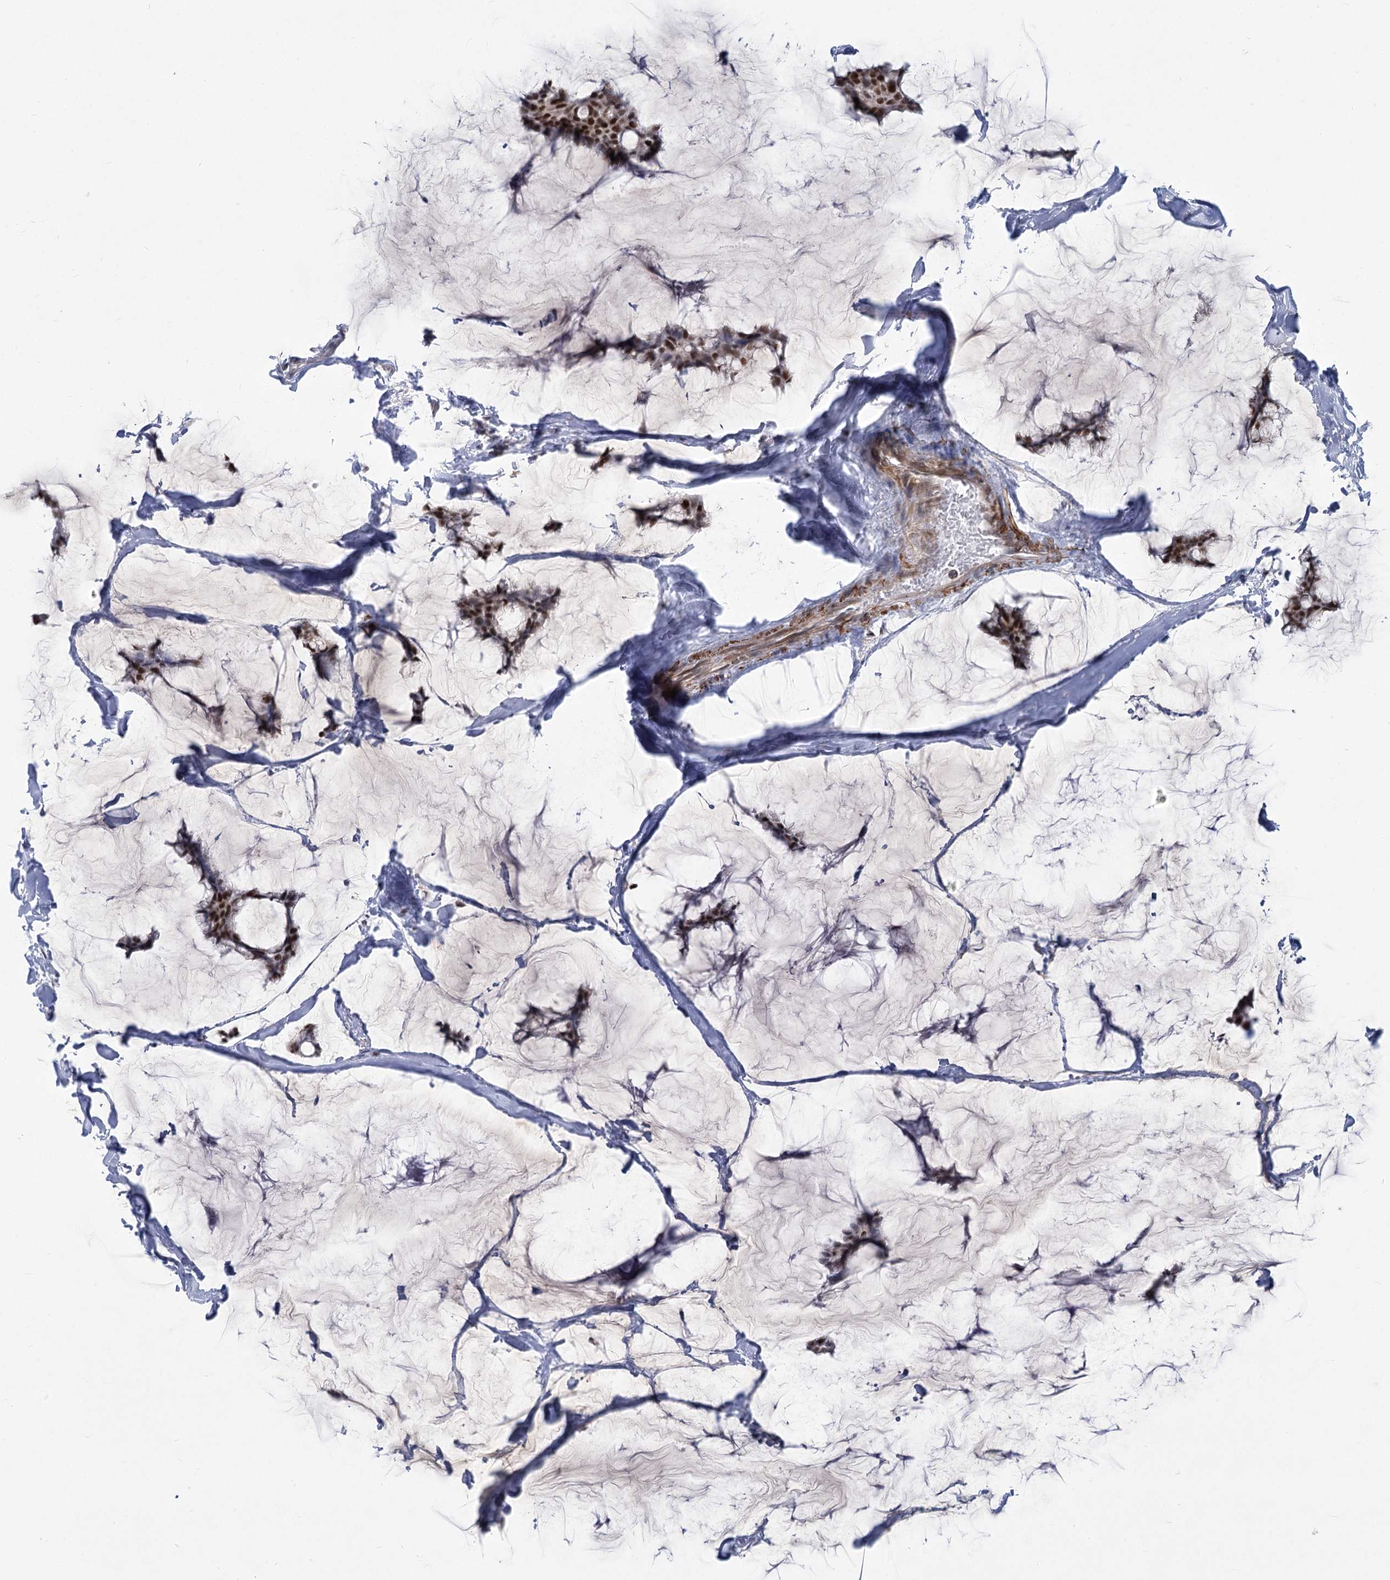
{"staining": {"intensity": "moderate", "quantity": "25%-75%", "location": "nuclear"}, "tissue": "breast cancer", "cell_type": "Tumor cells", "image_type": "cancer", "snomed": [{"axis": "morphology", "description": "Duct carcinoma"}, {"axis": "topography", "description": "Breast"}], "caption": "Immunohistochemical staining of intraductal carcinoma (breast) demonstrates moderate nuclear protein staining in about 25%-75% of tumor cells.", "gene": "ARSI", "patient": {"sex": "female", "age": 93}}